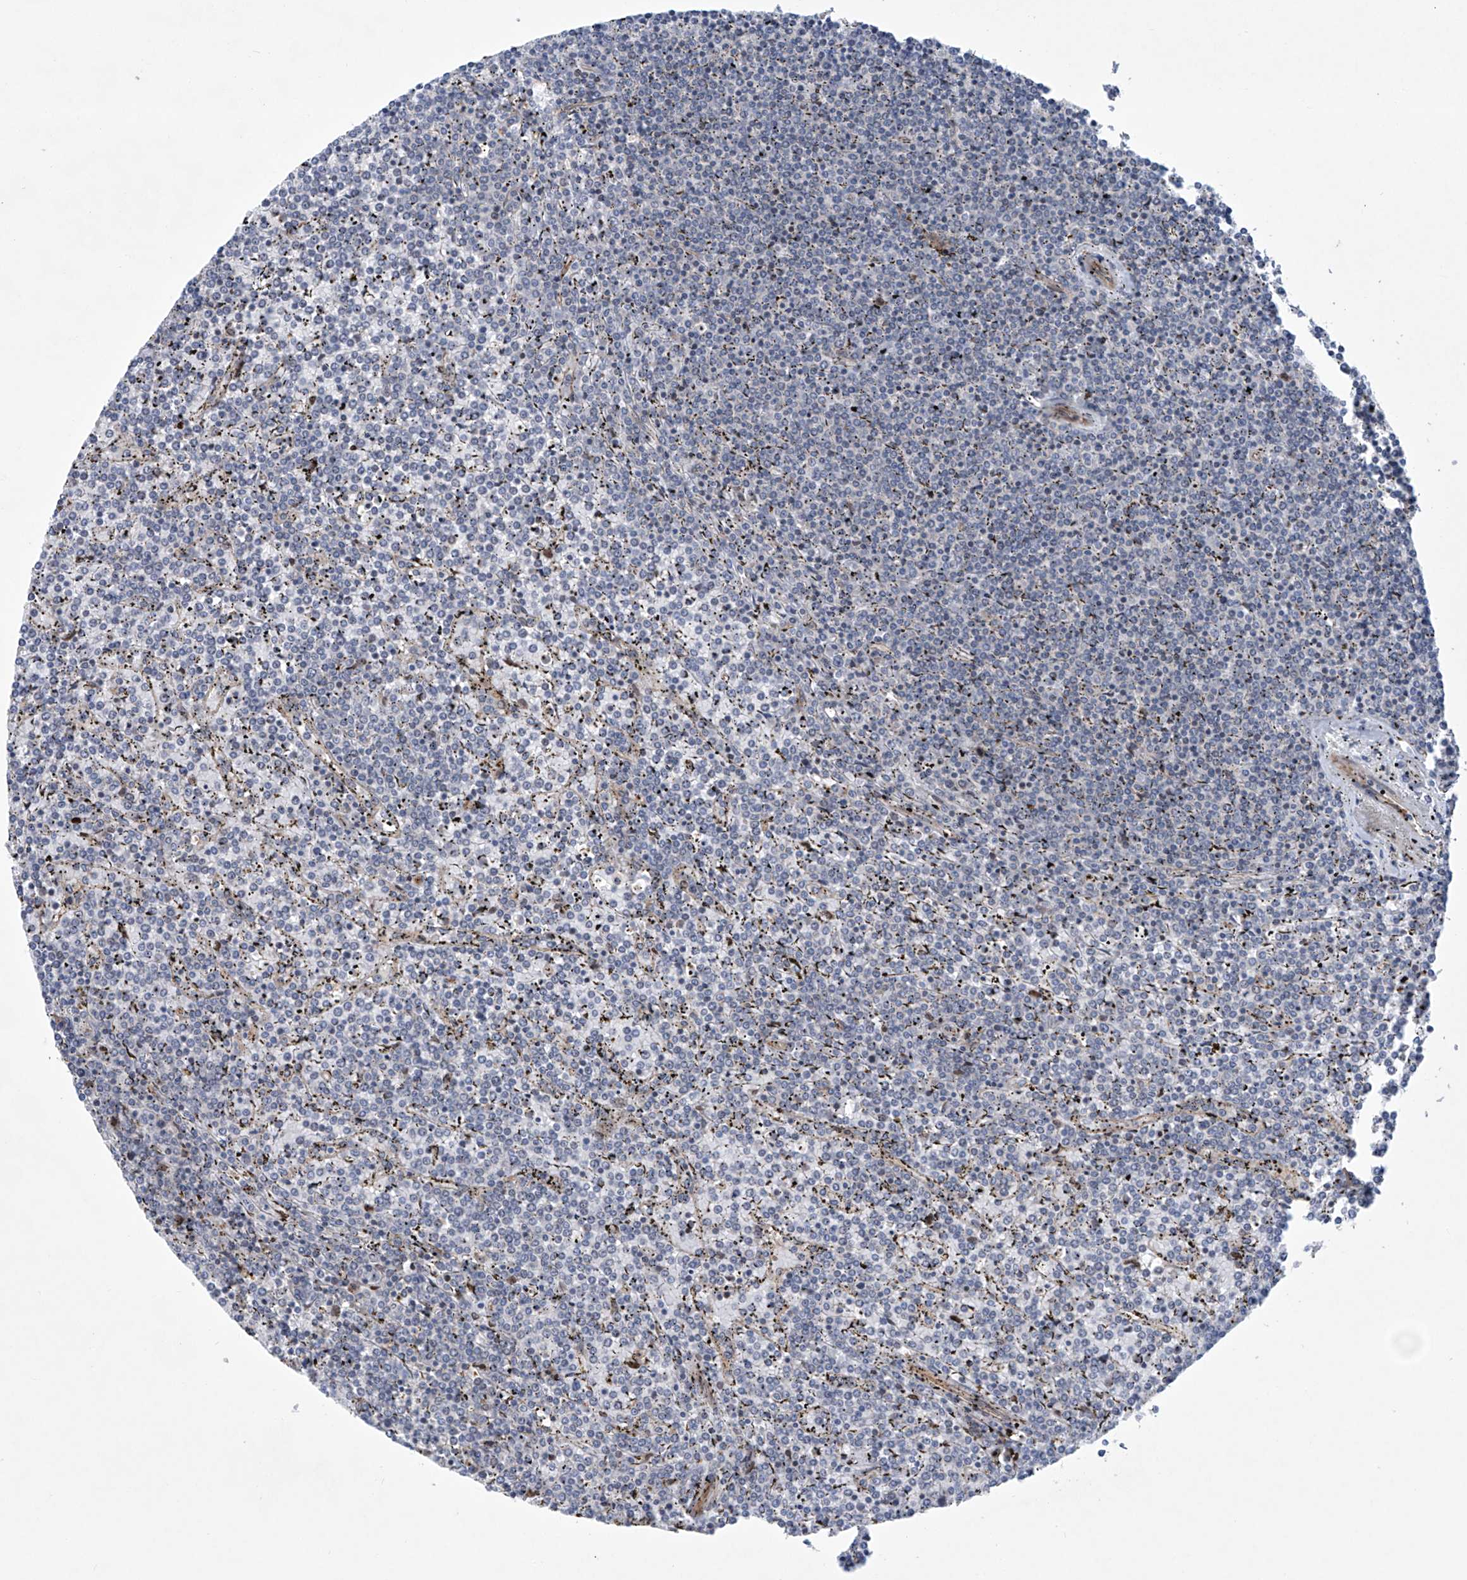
{"staining": {"intensity": "negative", "quantity": "none", "location": "none"}, "tissue": "lymphoma", "cell_type": "Tumor cells", "image_type": "cancer", "snomed": [{"axis": "morphology", "description": "Malignant lymphoma, non-Hodgkin's type, Low grade"}, {"axis": "topography", "description": "Spleen"}], "caption": "A high-resolution photomicrograph shows immunohistochemistry (IHC) staining of lymphoma, which displays no significant positivity in tumor cells. Nuclei are stained in blue.", "gene": "KLC4", "patient": {"sex": "female", "age": 19}}